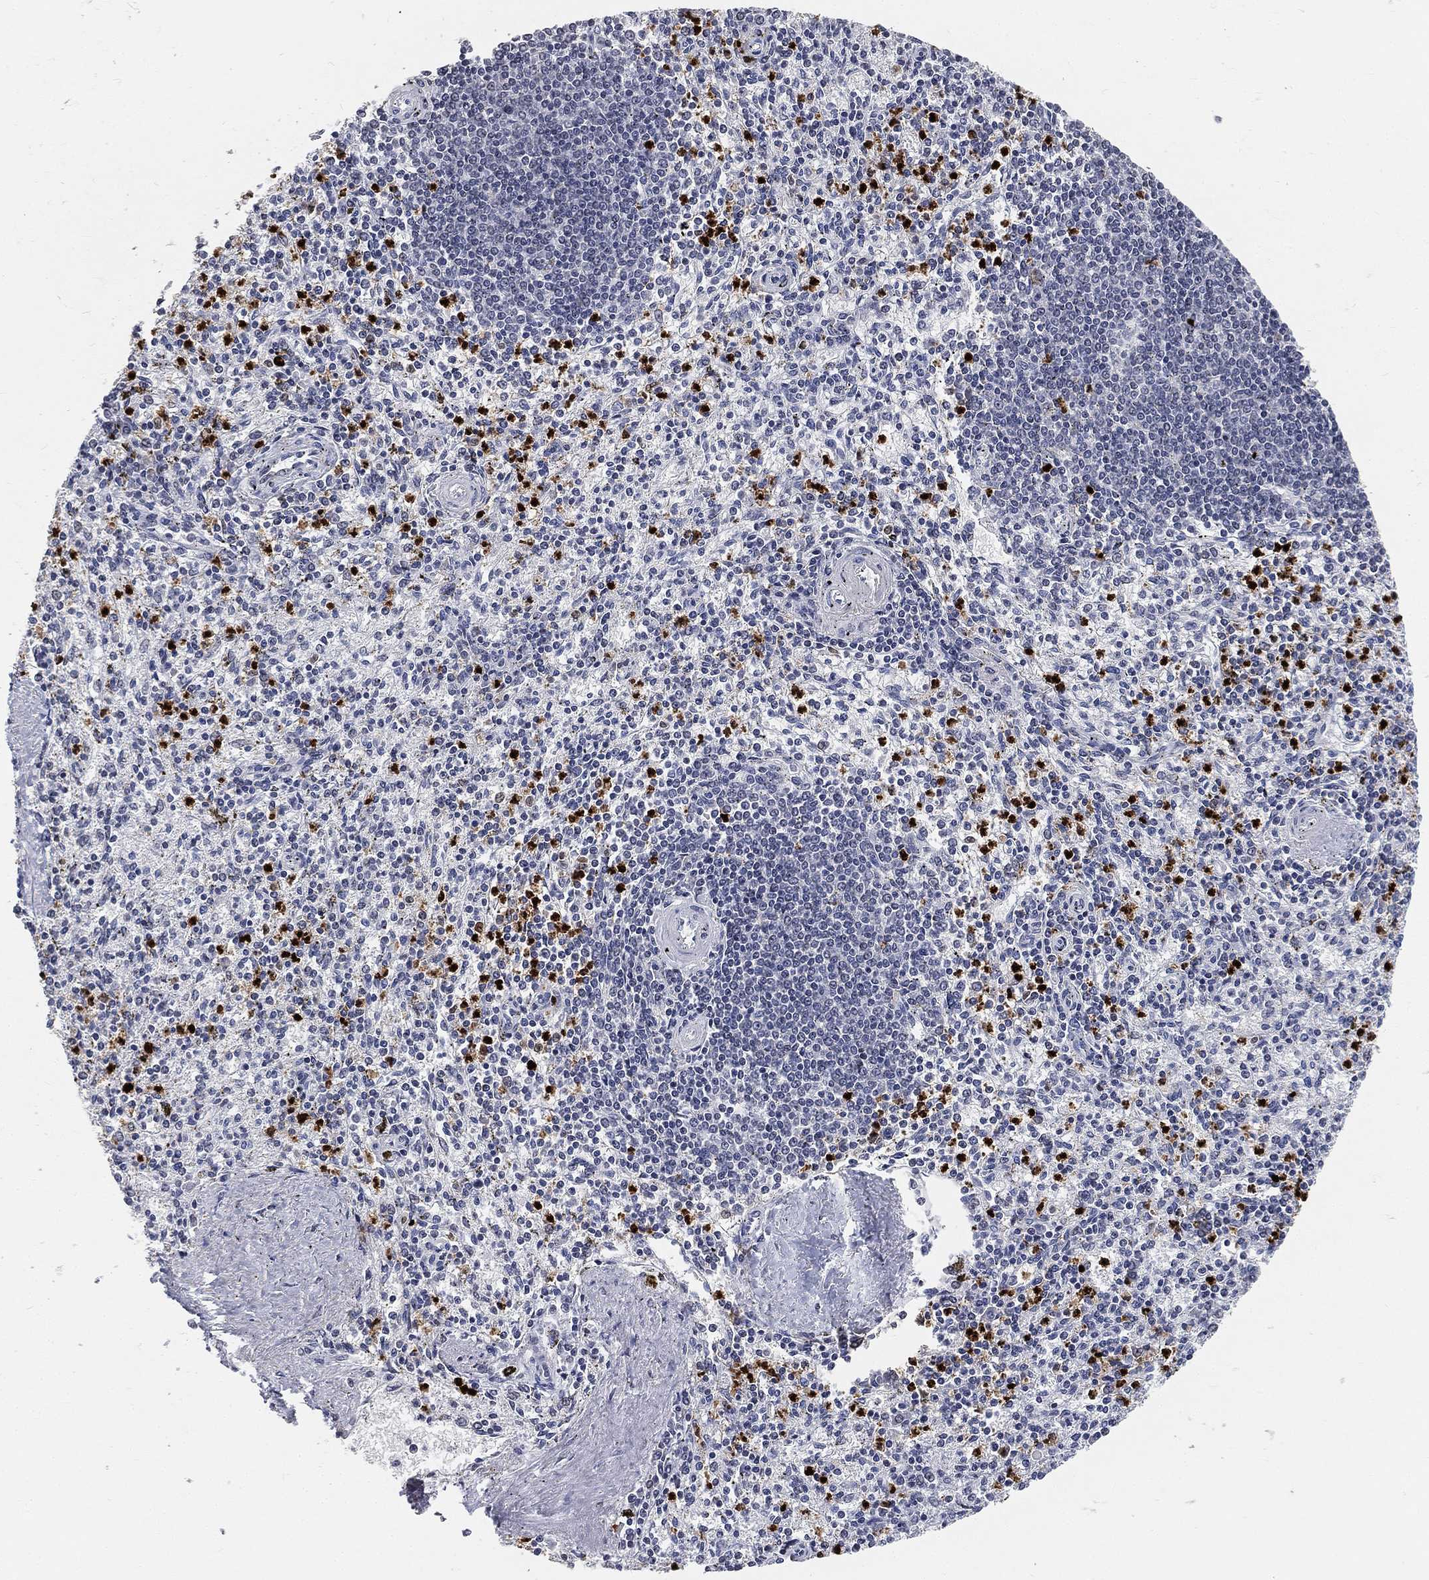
{"staining": {"intensity": "strong", "quantity": "<25%", "location": "cytoplasmic/membranous,nuclear"}, "tissue": "spleen", "cell_type": "Cells in red pulp", "image_type": "normal", "snomed": [{"axis": "morphology", "description": "Normal tissue, NOS"}, {"axis": "topography", "description": "Spleen"}], "caption": "A medium amount of strong cytoplasmic/membranous,nuclear expression is present in about <25% of cells in red pulp in benign spleen. (Stains: DAB (3,3'-diaminobenzidine) in brown, nuclei in blue, Microscopy: brightfield microscopy at high magnification).", "gene": "ARG1", "patient": {"sex": "female", "age": 37}}